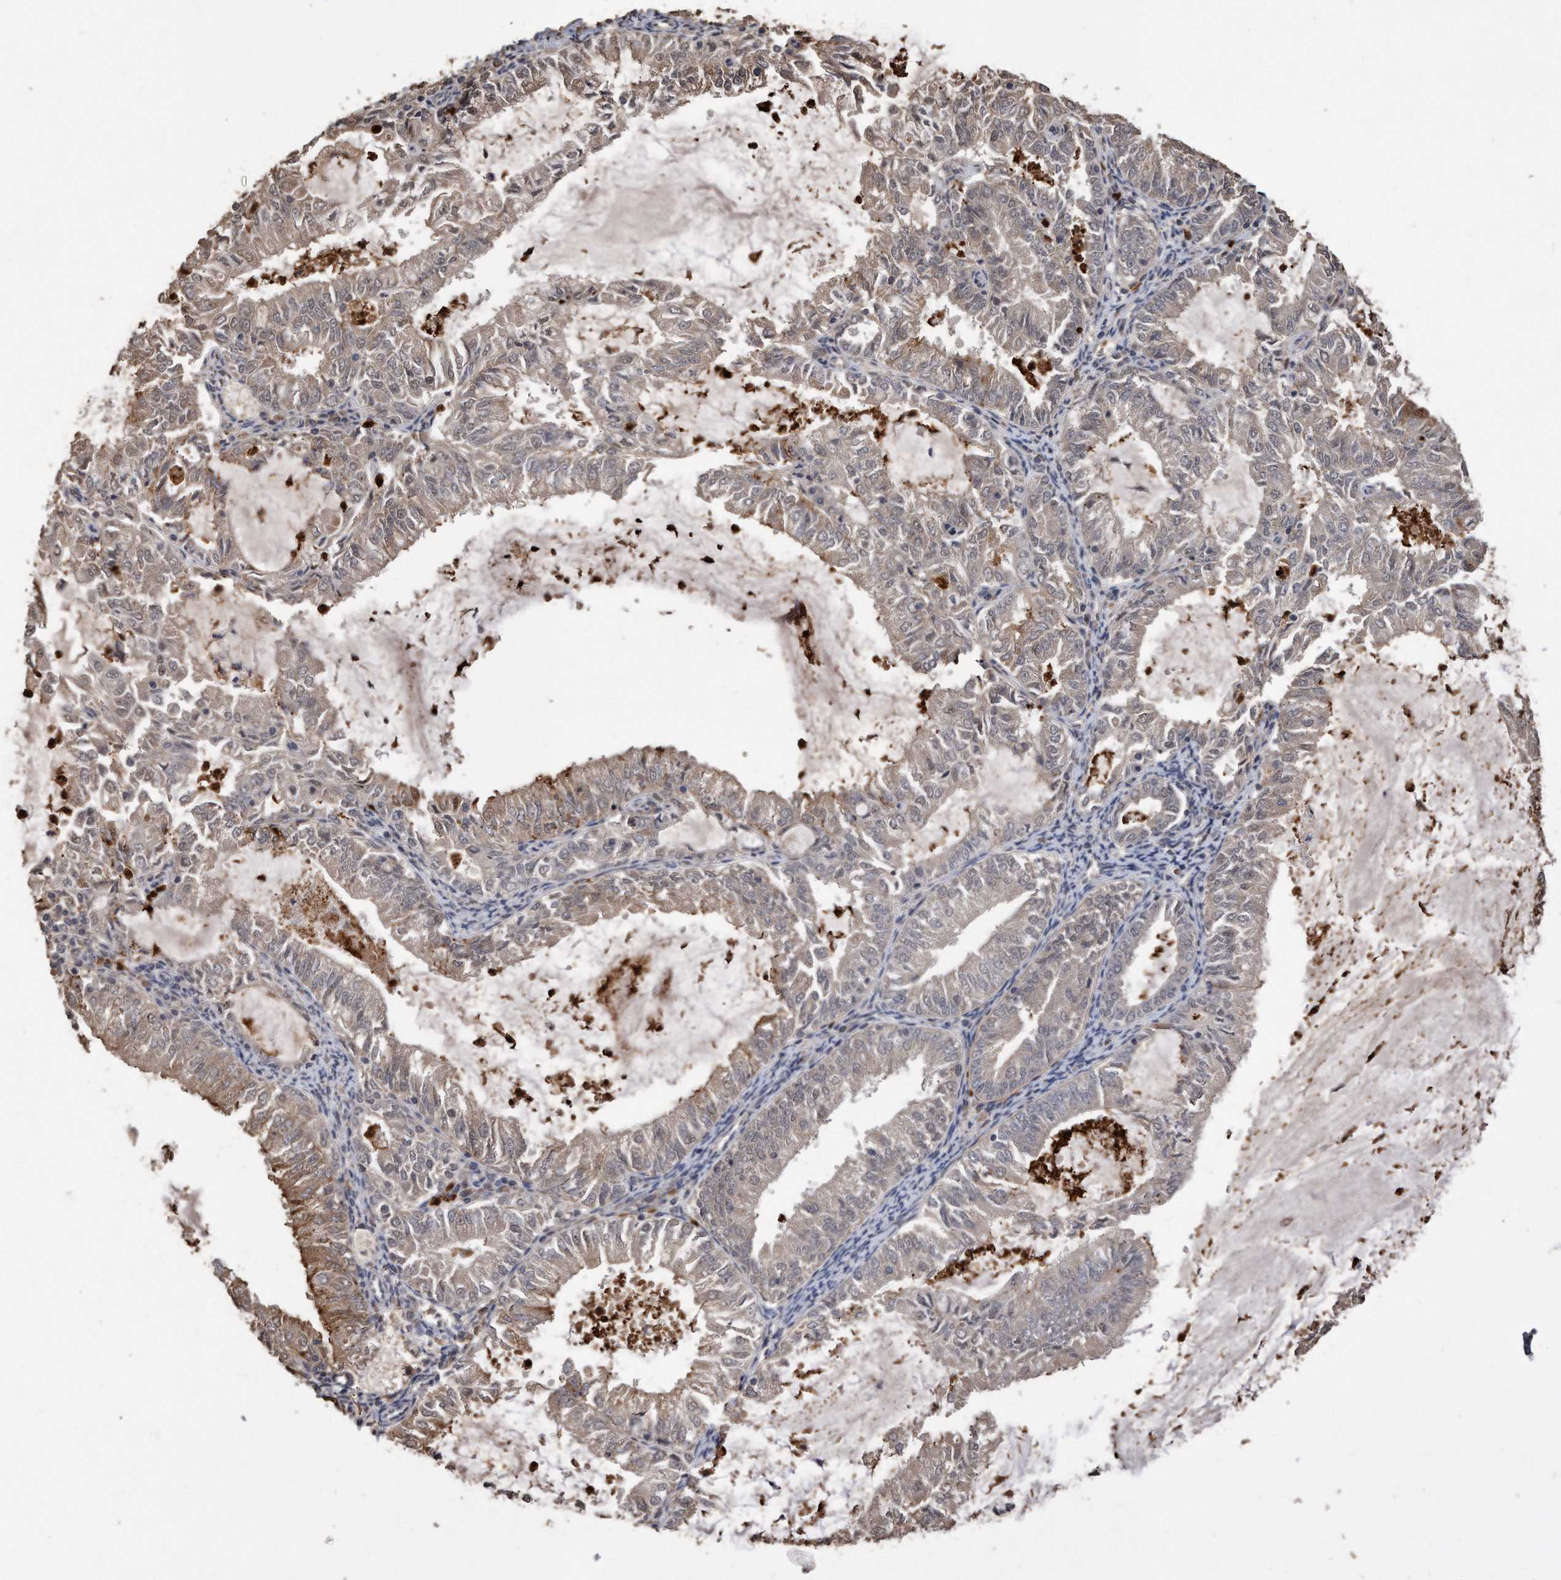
{"staining": {"intensity": "weak", "quantity": "25%-75%", "location": "cytoplasmic/membranous"}, "tissue": "endometrial cancer", "cell_type": "Tumor cells", "image_type": "cancer", "snomed": [{"axis": "morphology", "description": "Adenocarcinoma, NOS"}, {"axis": "topography", "description": "Endometrium"}], "caption": "A low amount of weak cytoplasmic/membranous expression is present in about 25%-75% of tumor cells in endometrial cancer (adenocarcinoma) tissue.", "gene": "PELO", "patient": {"sex": "female", "age": 57}}